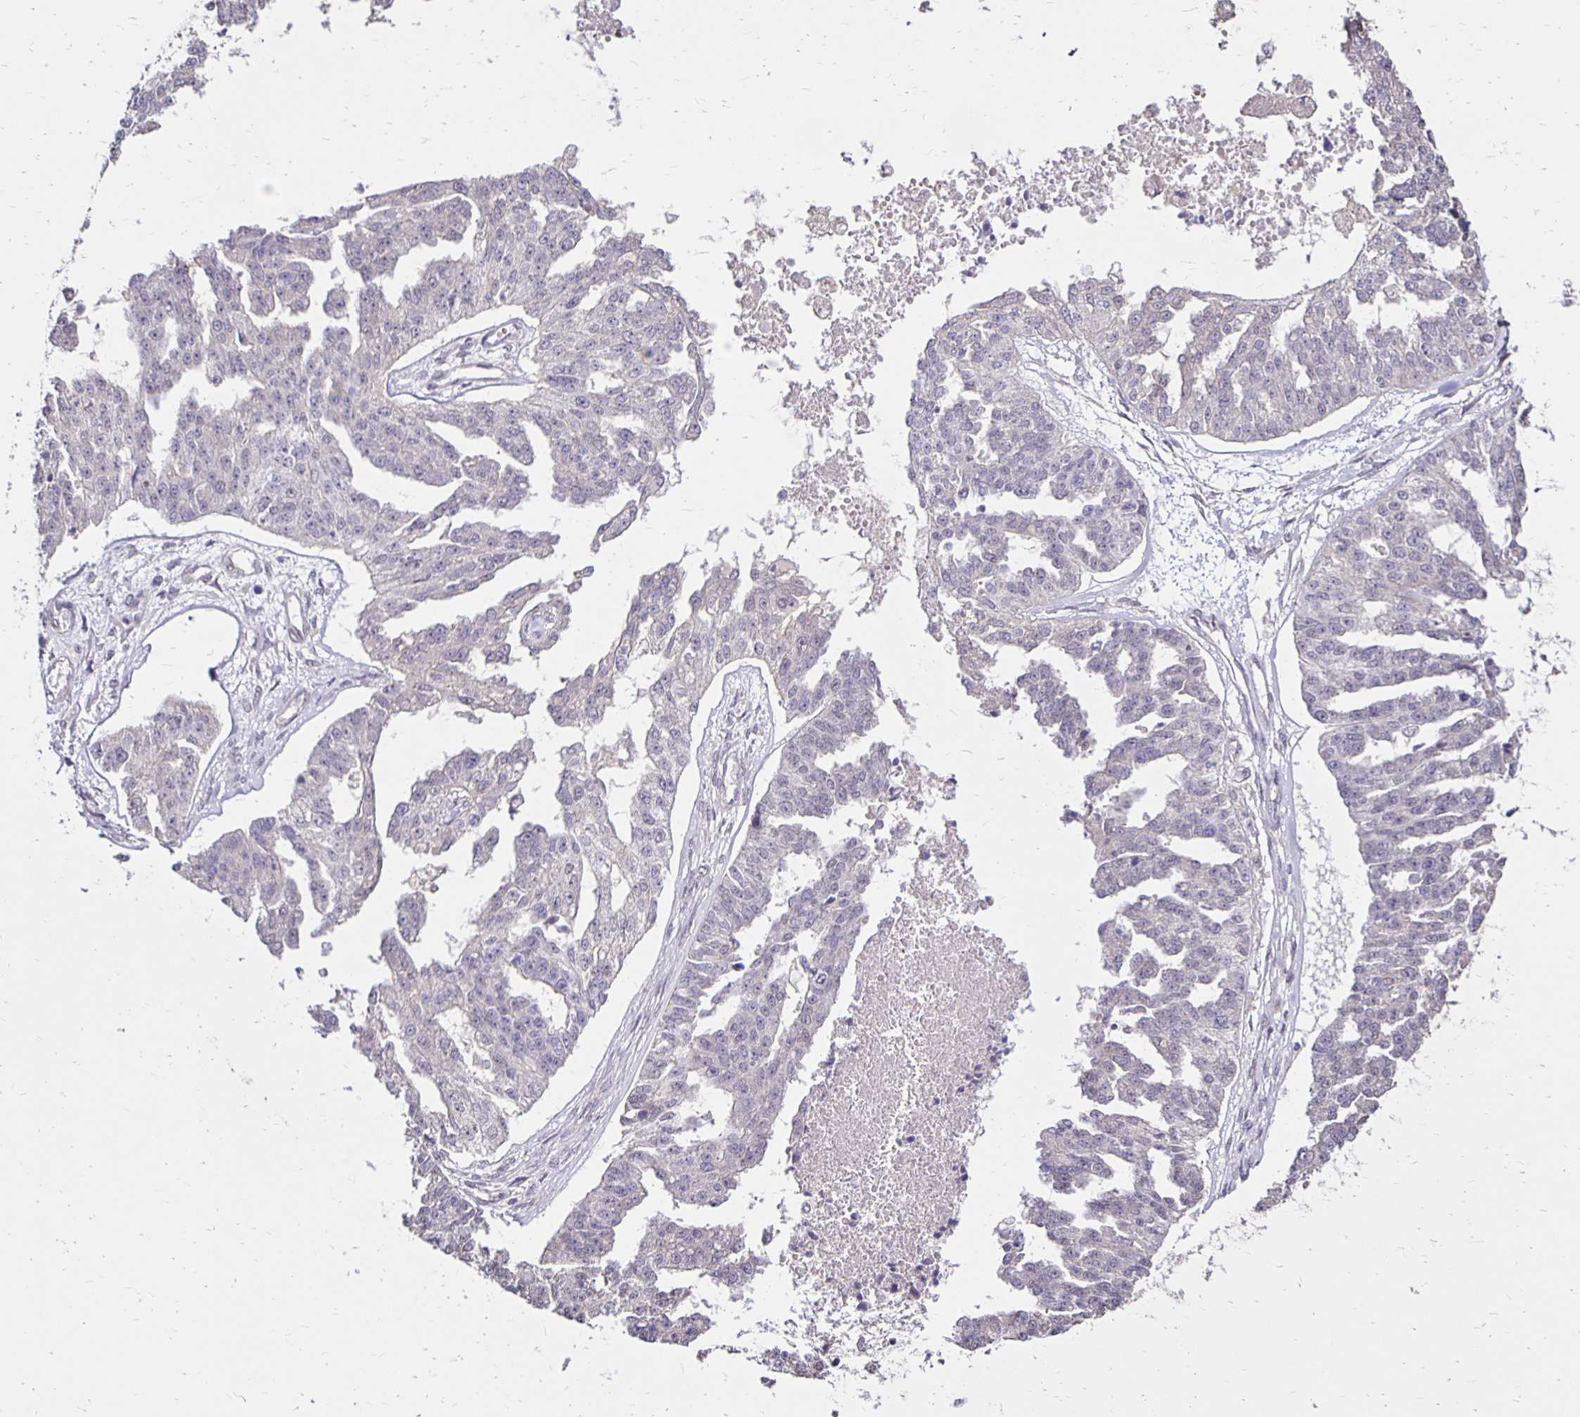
{"staining": {"intensity": "negative", "quantity": "none", "location": "none"}, "tissue": "ovarian cancer", "cell_type": "Tumor cells", "image_type": "cancer", "snomed": [{"axis": "morphology", "description": "Cystadenocarcinoma, serous, NOS"}, {"axis": "topography", "description": "Ovary"}], "caption": "The image reveals no staining of tumor cells in ovarian cancer (serous cystadenocarcinoma).", "gene": "PNPLA3", "patient": {"sex": "female", "age": 58}}